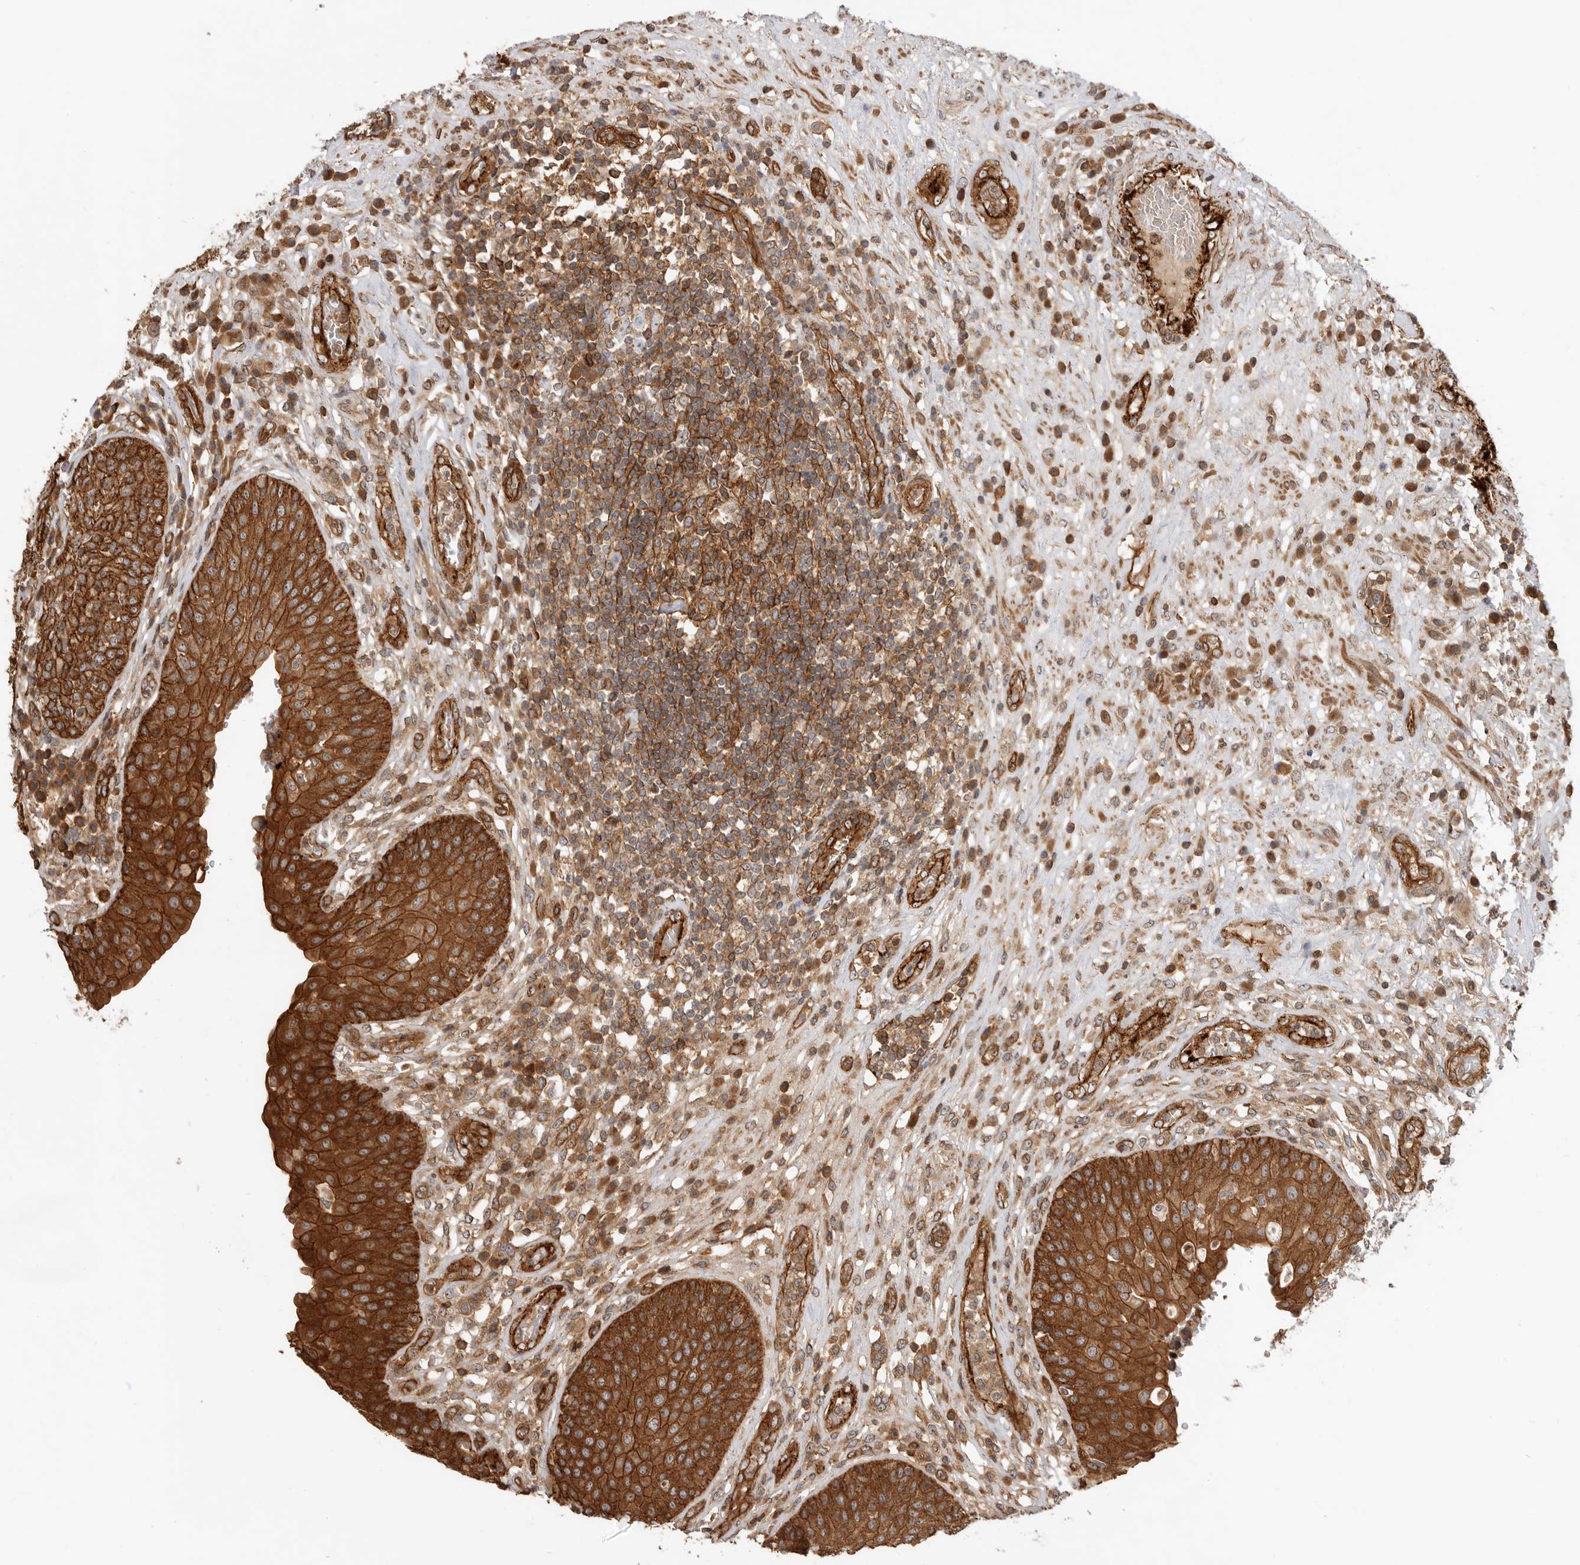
{"staining": {"intensity": "strong", "quantity": ">75%", "location": "cytoplasmic/membranous"}, "tissue": "urinary bladder", "cell_type": "Urothelial cells", "image_type": "normal", "snomed": [{"axis": "morphology", "description": "Normal tissue, NOS"}, {"axis": "topography", "description": "Urinary bladder"}], "caption": "A brown stain shows strong cytoplasmic/membranous staining of a protein in urothelial cells of normal human urinary bladder.", "gene": "GPATCH2", "patient": {"sex": "female", "age": 62}}